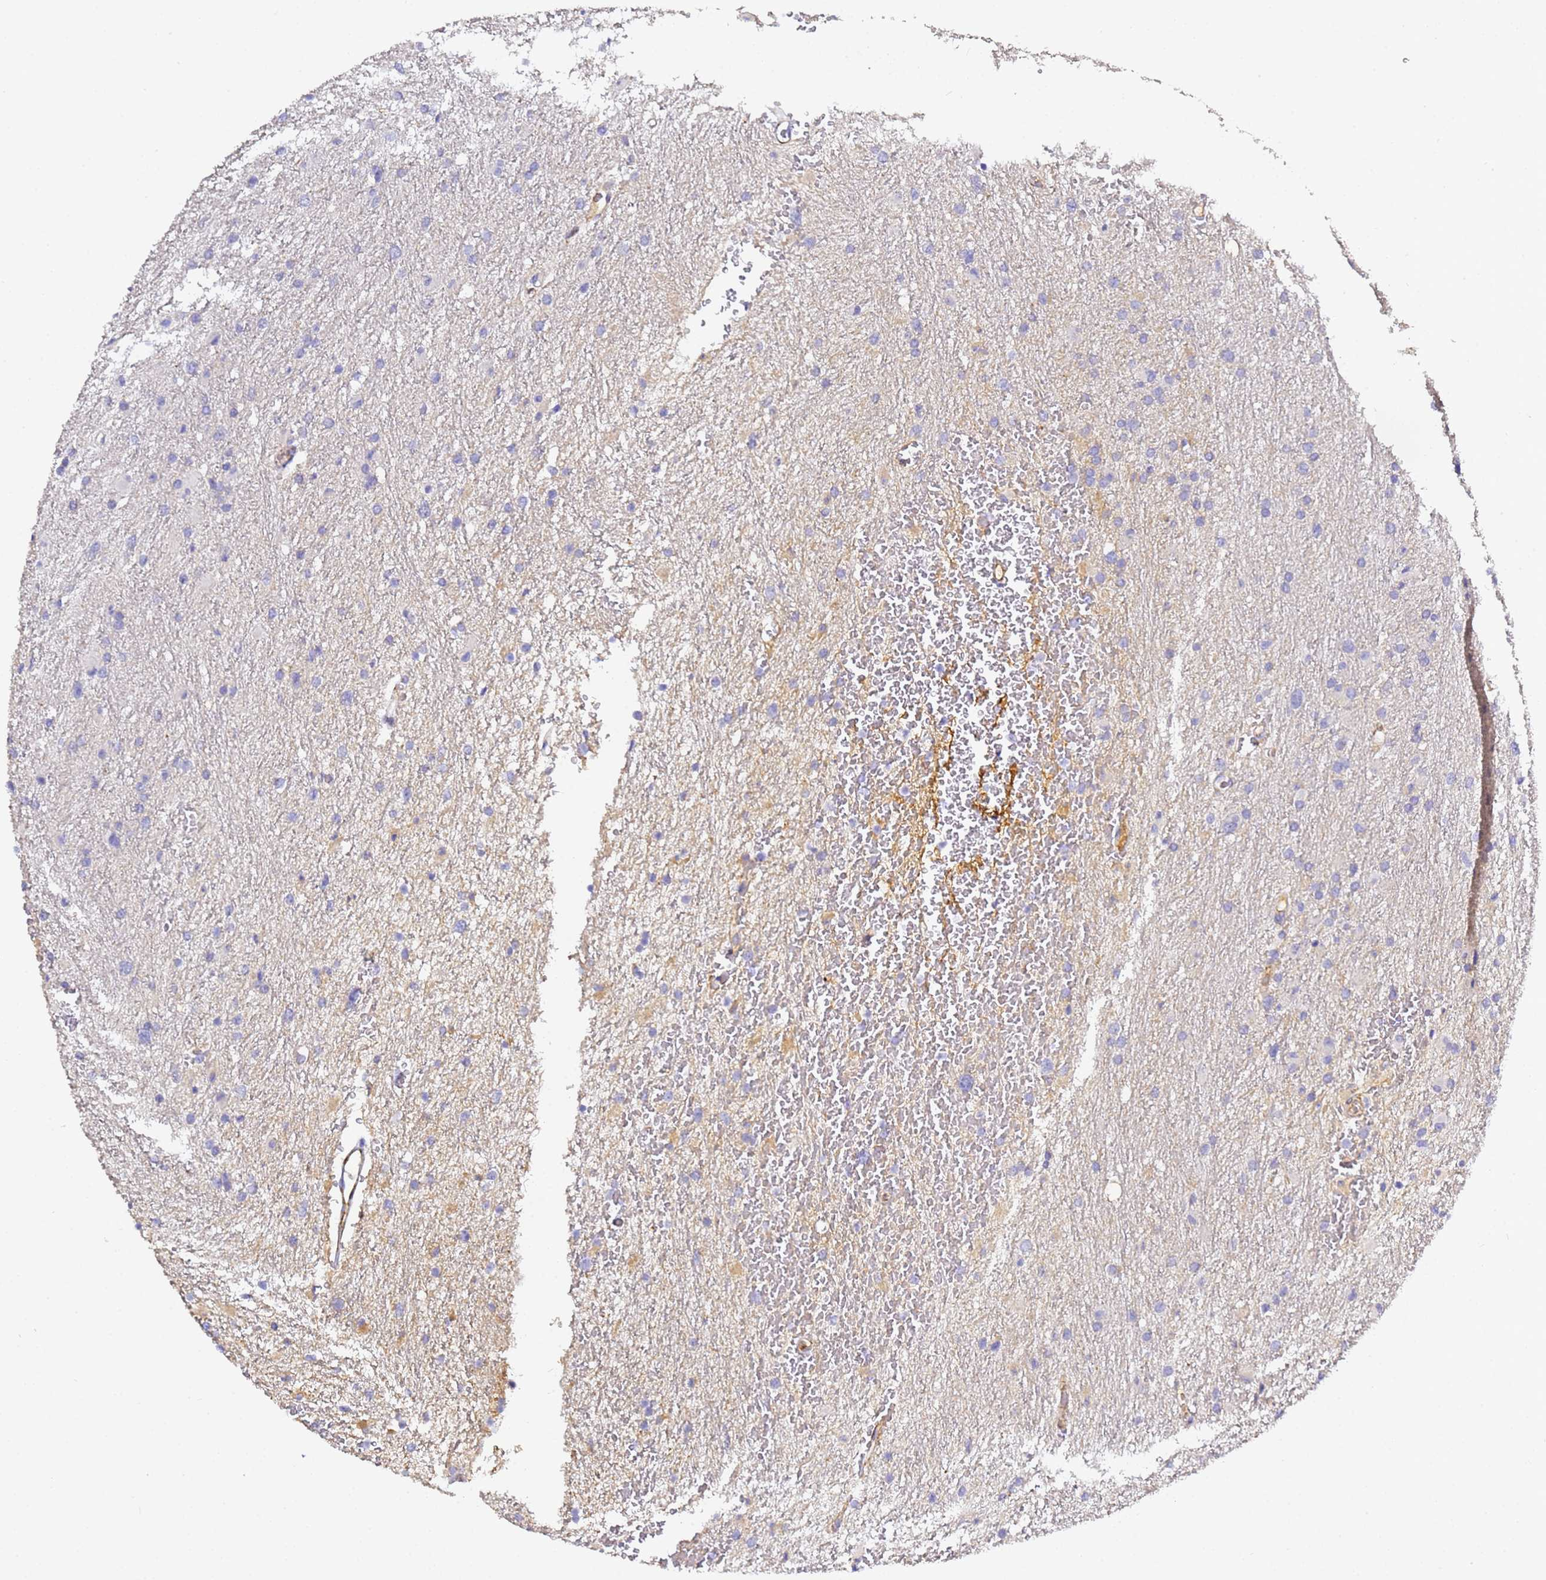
{"staining": {"intensity": "negative", "quantity": "none", "location": "none"}, "tissue": "glioma", "cell_type": "Tumor cells", "image_type": "cancer", "snomed": [{"axis": "morphology", "description": "Glioma, malignant, High grade"}, {"axis": "topography", "description": "Cerebral cortex"}], "caption": "Immunohistochemistry (IHC) photomicrograph of human malignant glioma (high-grade) stained for a protein (brown), which reveals no positivity in tumor cells.", "gene": "CFH", "patient": {"sex": "female", "age": 36}}